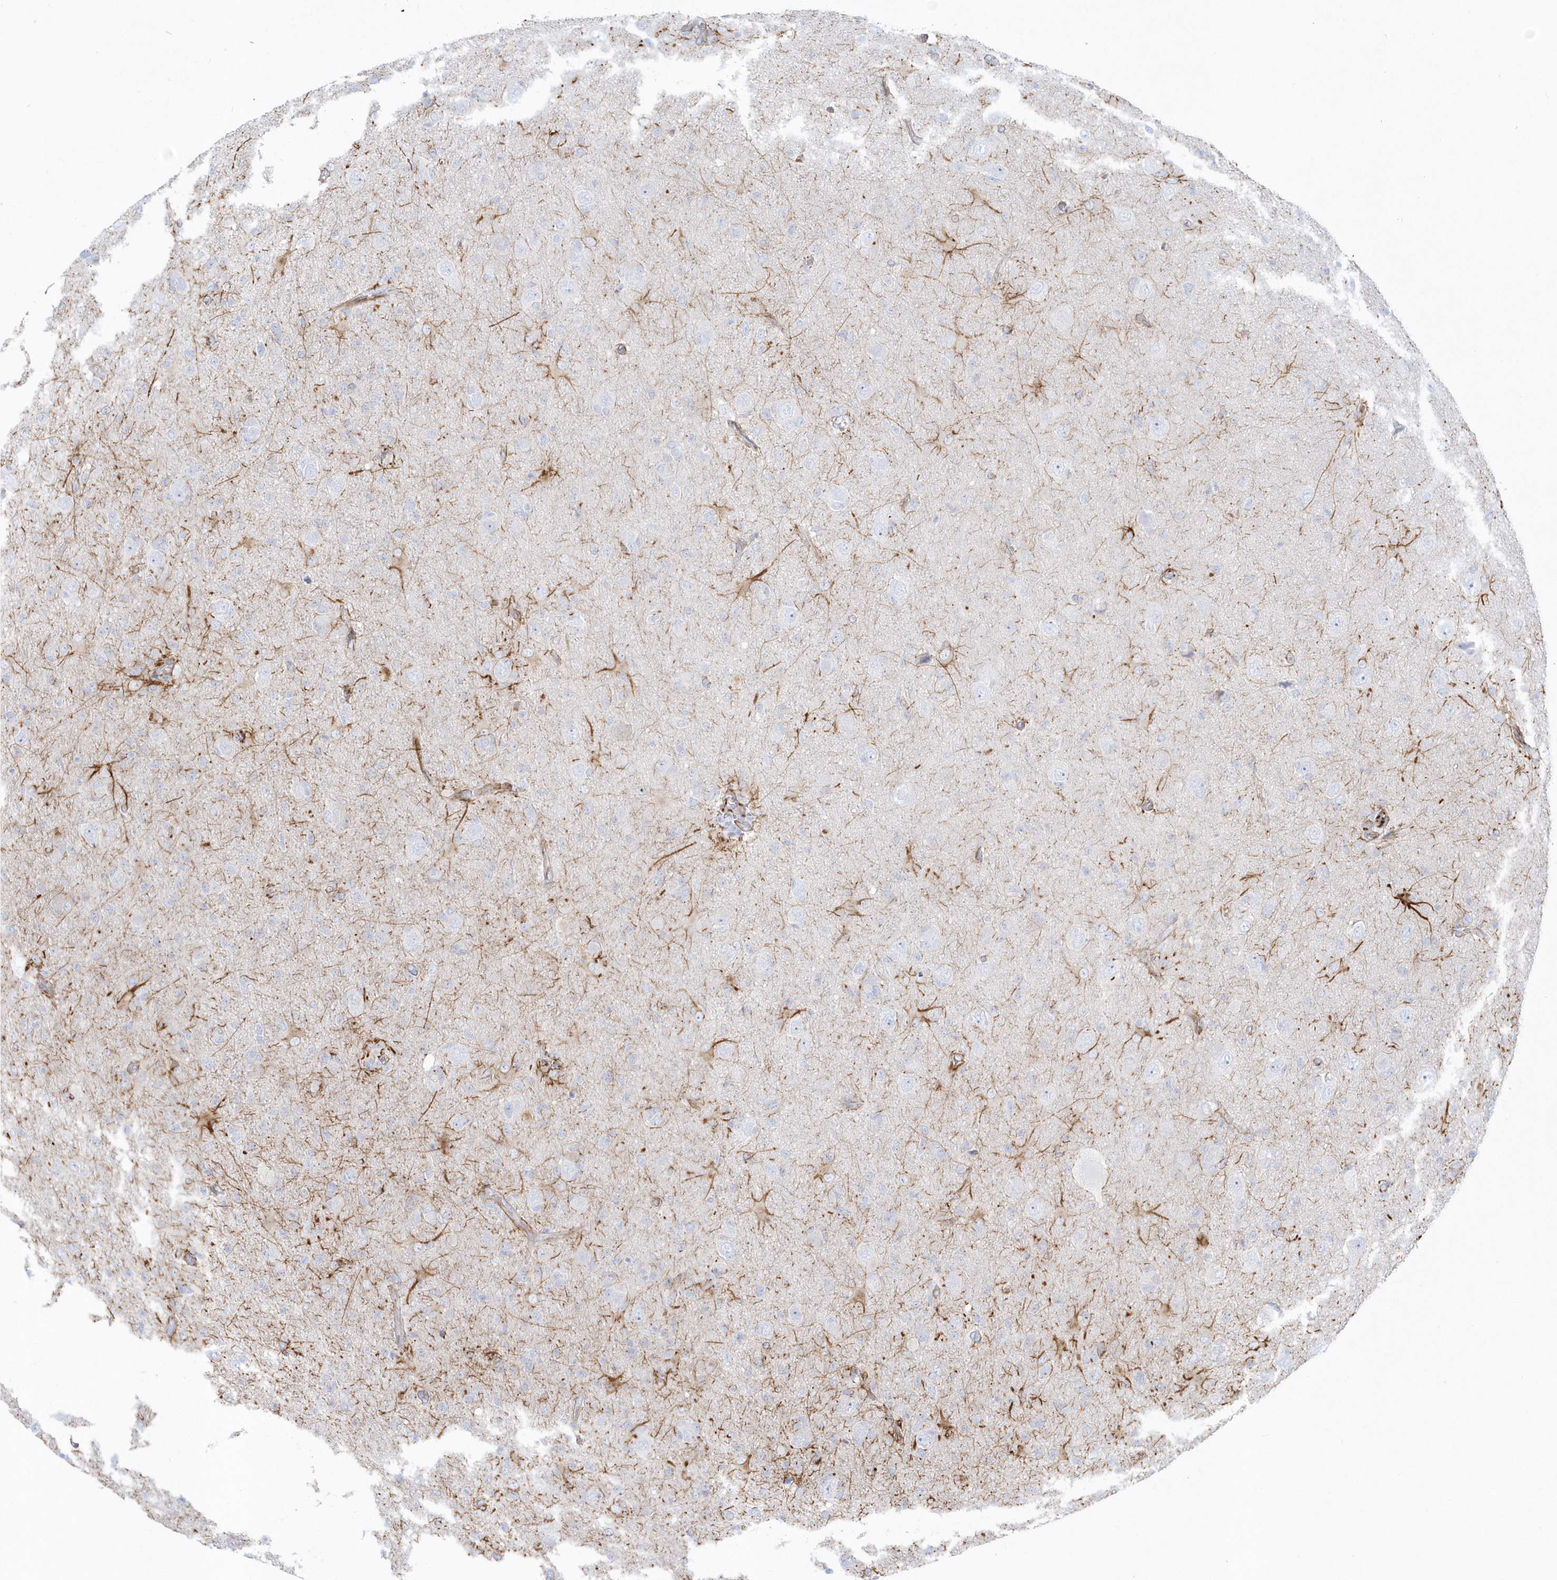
{"staining": {"intensity": "negative", "quantity": "none", "location": "none"}, "tissue": "glioma", "cell_type": "Tumor cells", "image_type": "cancer", "snomed": [{"axis": "morphology", "description": "Glioma, malignant, High grade"}, {"axis": "topography", "description": "Brain"}], "caption": "The histopathology image displays no significant positivity in tumor cells of malignant glioma (high-grade). (DAB immunohistochemistry (IHC) visualized using brightfield microscopy, high magnification).", "gene": "PPIL6", "patient": {"sex": "female", "age": 57}}